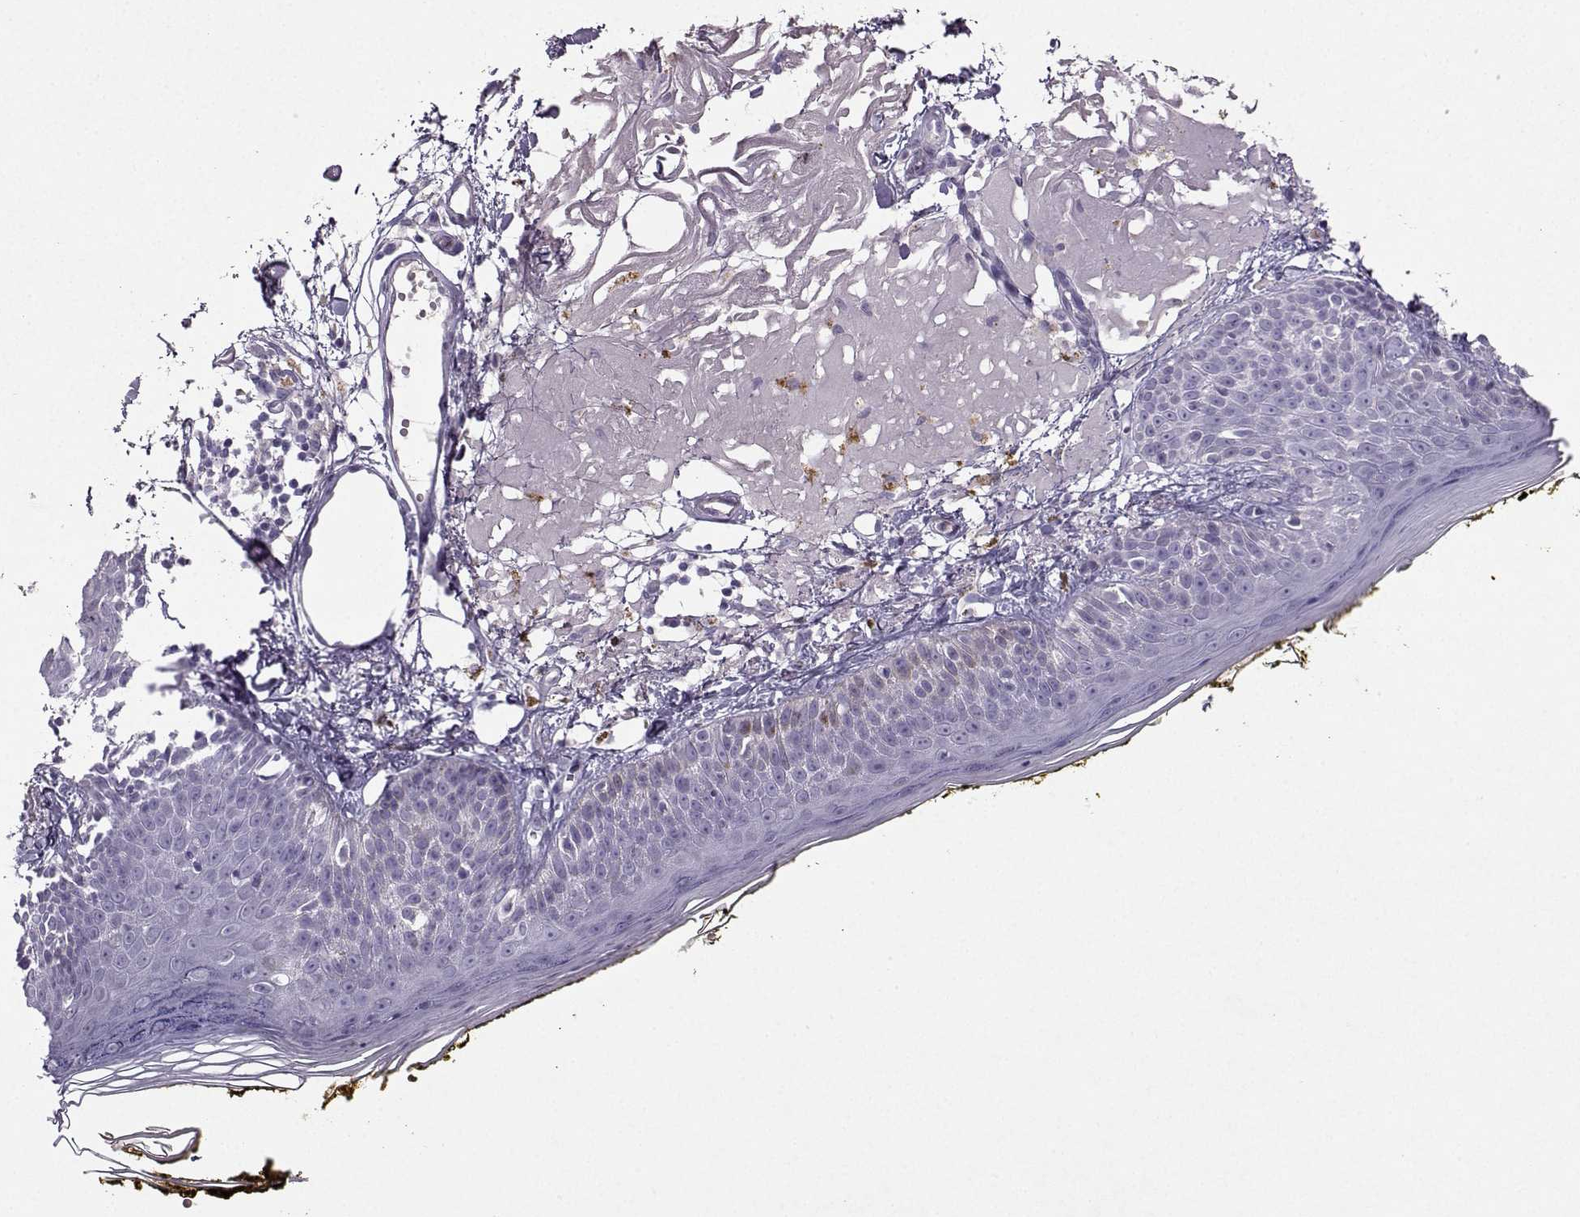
{"staining": {"intensity": "negative", "quantity": "none", "location": "none"}, "tissue": "skin", "cell_type": "Fibroblasts", "image_type": "normal", "snomed": [{"axis": "morphology", "description": "Normal tissue, NOS"}, {"axis": "topography", "description": "Skin"}], "caption": "Immunohistochemistry (IHC) image of unremarkable skin: skin stained with DAB reveals no significant protein positivity in fibroblasts.", "gene": "GRIK4", "patient": {"sex": "male", "age": 76}}